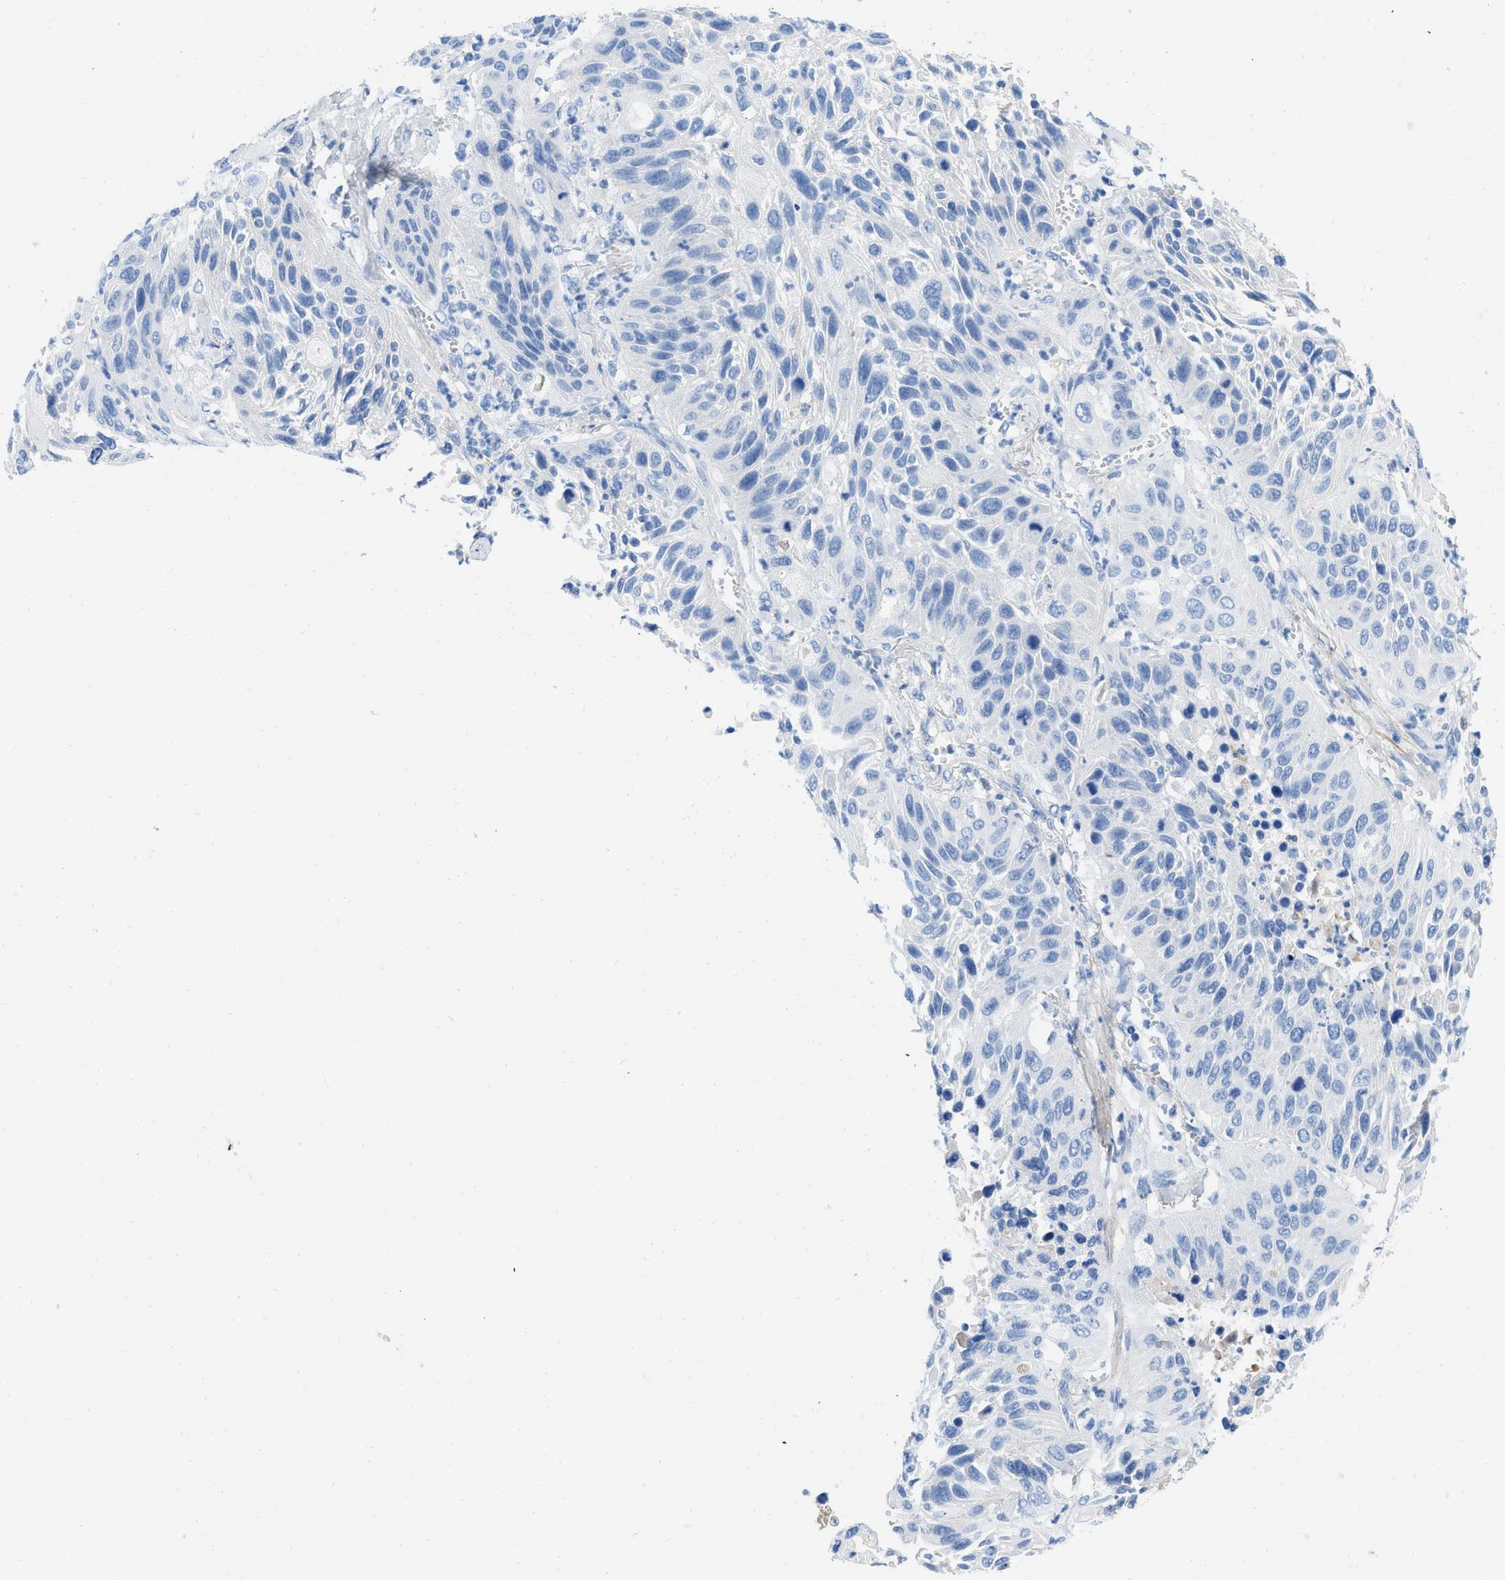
{"staining": {"intensity": "negative", "quantity": "none", "location": "none"}, "tissue": "lung cancer", "cell_type": "Tumor cells", "image_type": "cancer", "snomed": [{"axis": "morphology", "description": "Squamous cell carcinoma, NOS"}, {"axis": "topography", "description": "Lung"}], "caption": "DAB immunohistochemical staining of lung squamous cell carcinoma reveals no significant positivity in tumor cells. (Brightfield microscopy of DAB (3,3'-diaminobenzidine) IHC at high magnification).", "gene": "COL3A1", "patient": {"sex": "female", "age": 76}}